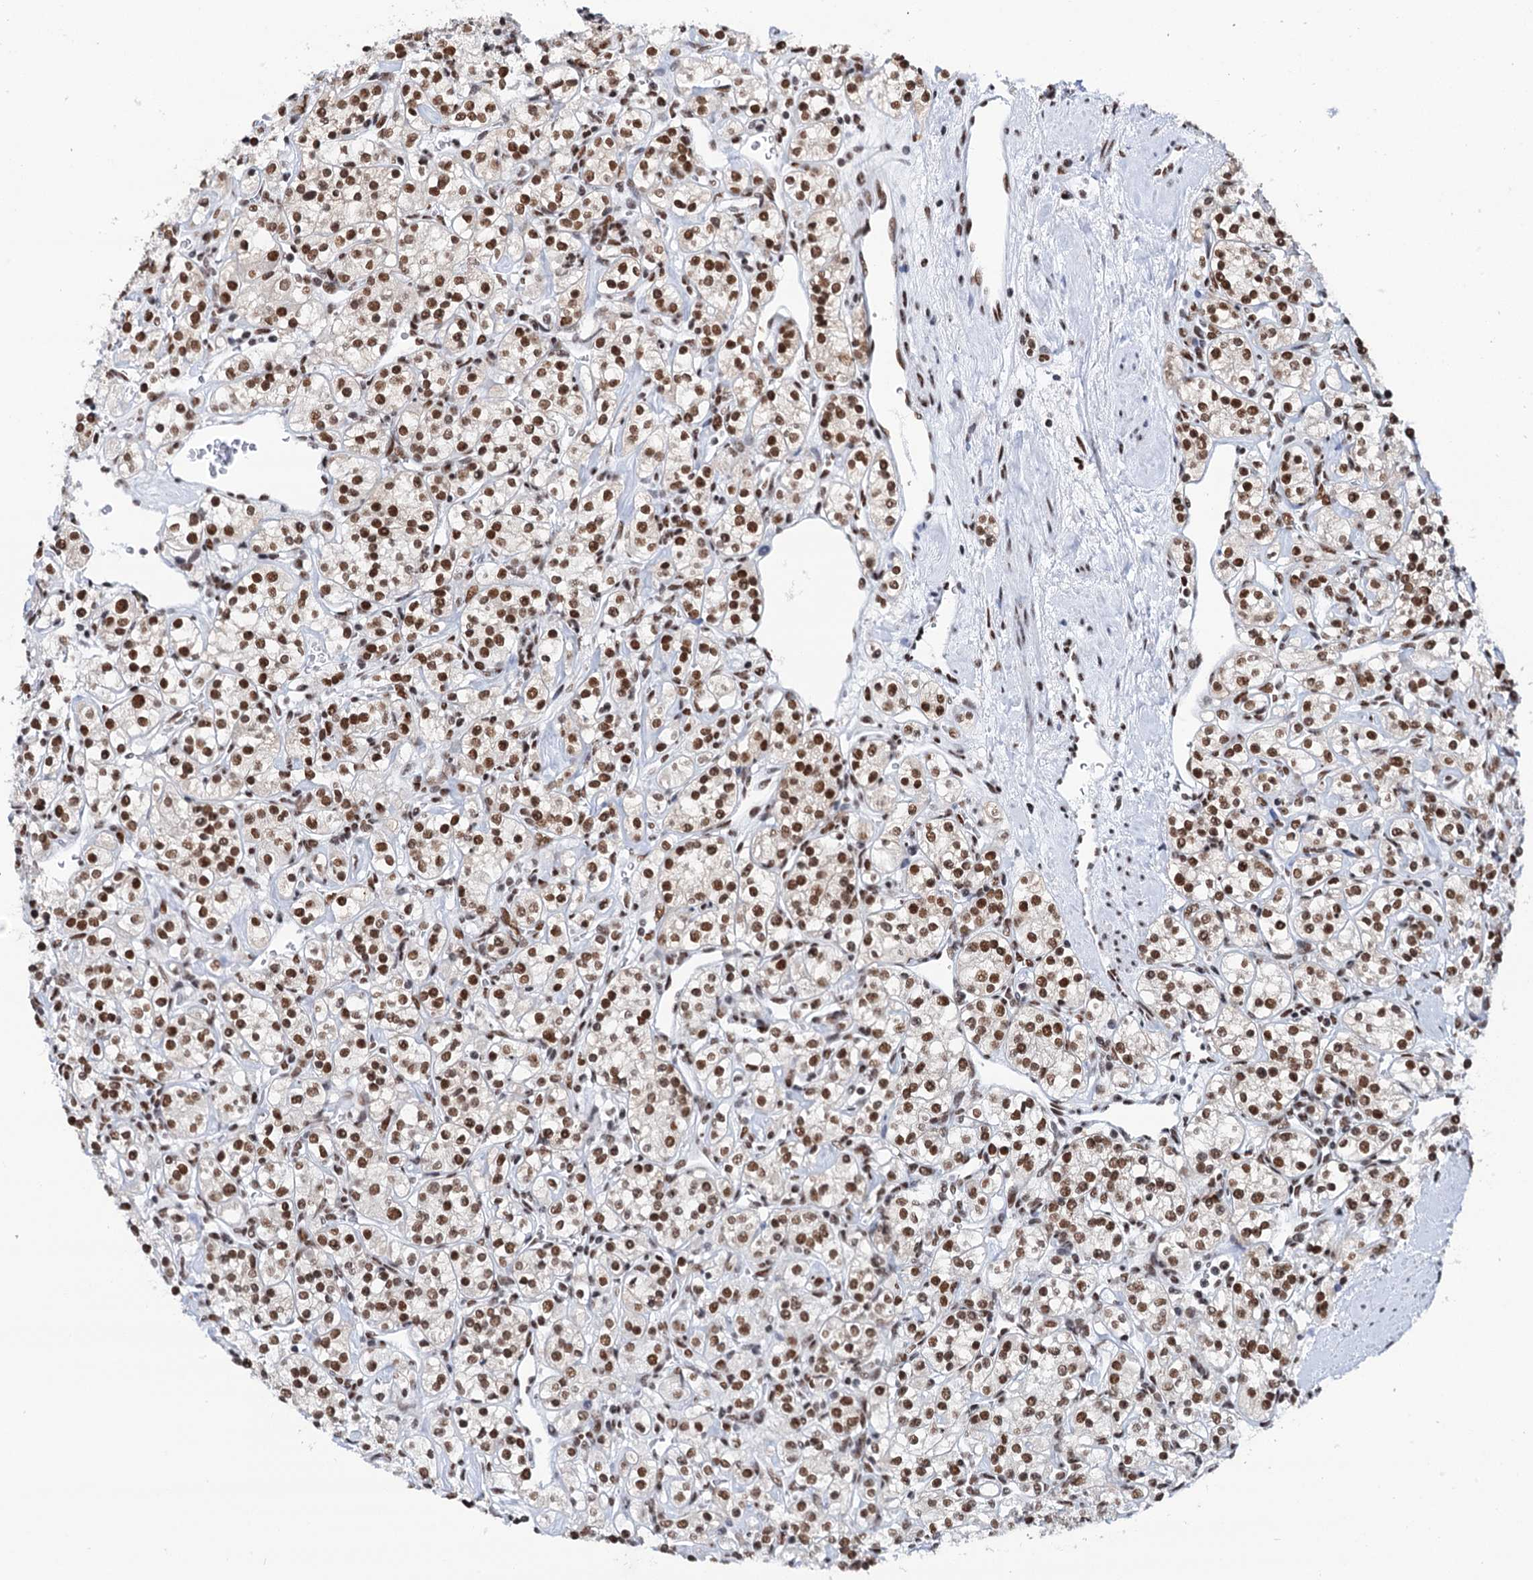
{"staining": {"intensity": "moderate", "quantity": ">75%", "location": "nuclear"}, "tissue": "renal cancer", "cell_type": "Tumor cells", "image_type": "cancer", "snomed": [{"axis": "morphology", "description": "Adenocarcinoma, NOS"}, {"axis": "topography", "description": "Kidney"}], "caption": "Immunohistochemical staining of adenocarcinoma (renal) shows medium levels of moderate nuclear protein expression in about >75% of tumor cells. The staining was performed using DAB (3,3'-diaminobenzidine) to visualize the protein expression in brown, while the nuclei were stained in blue with hematoxylin (Magnification: 20x).", "gene": "MATR3", "patient": {"sex": "male", "age": 77}}